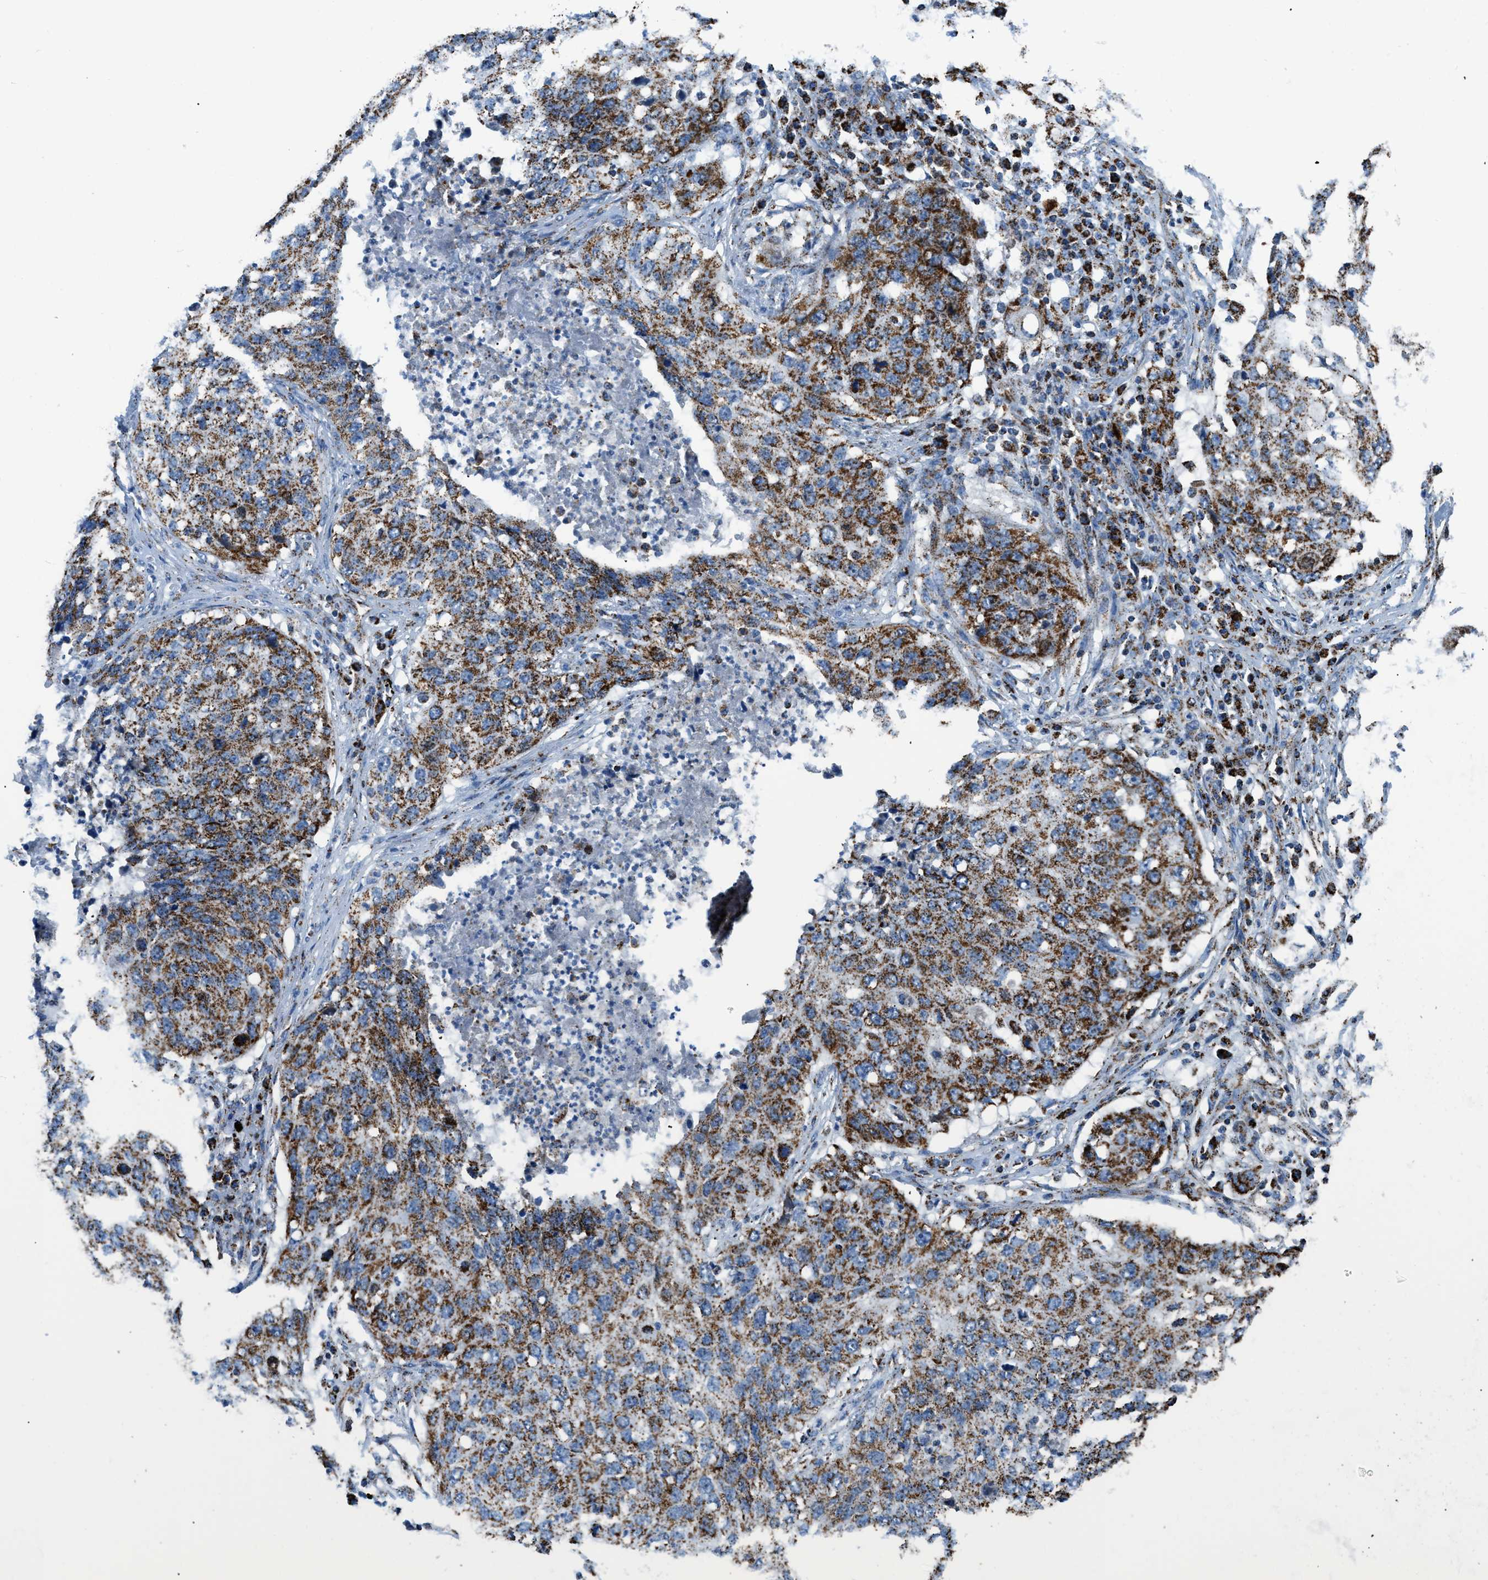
{"staining": {"intensity": "moderate", "quantity": ">75%", "location": "cytoplasmic/membranous"}, "tissue": "lung cancer", "cell_type": "Tumor cells", "image_type": "cancer", "snomed": [{"axis": "morphology", "description": "Squamous cell carcinoma, NOS"}, {"axis": "topography", "description": "Lung"}], "caption": "Immunohistochemical staining of human lung cancer exhibits medium levels of moderate cytoplasmic/membranous staining in approximately >75% of tumor cells. The staining was performed using DAB, with brown indicating positive protein expression. Nuclei are stained blue with hematoxylin.", "gene": "ETFB", "patient": {"sex": "female", "age": 63}}